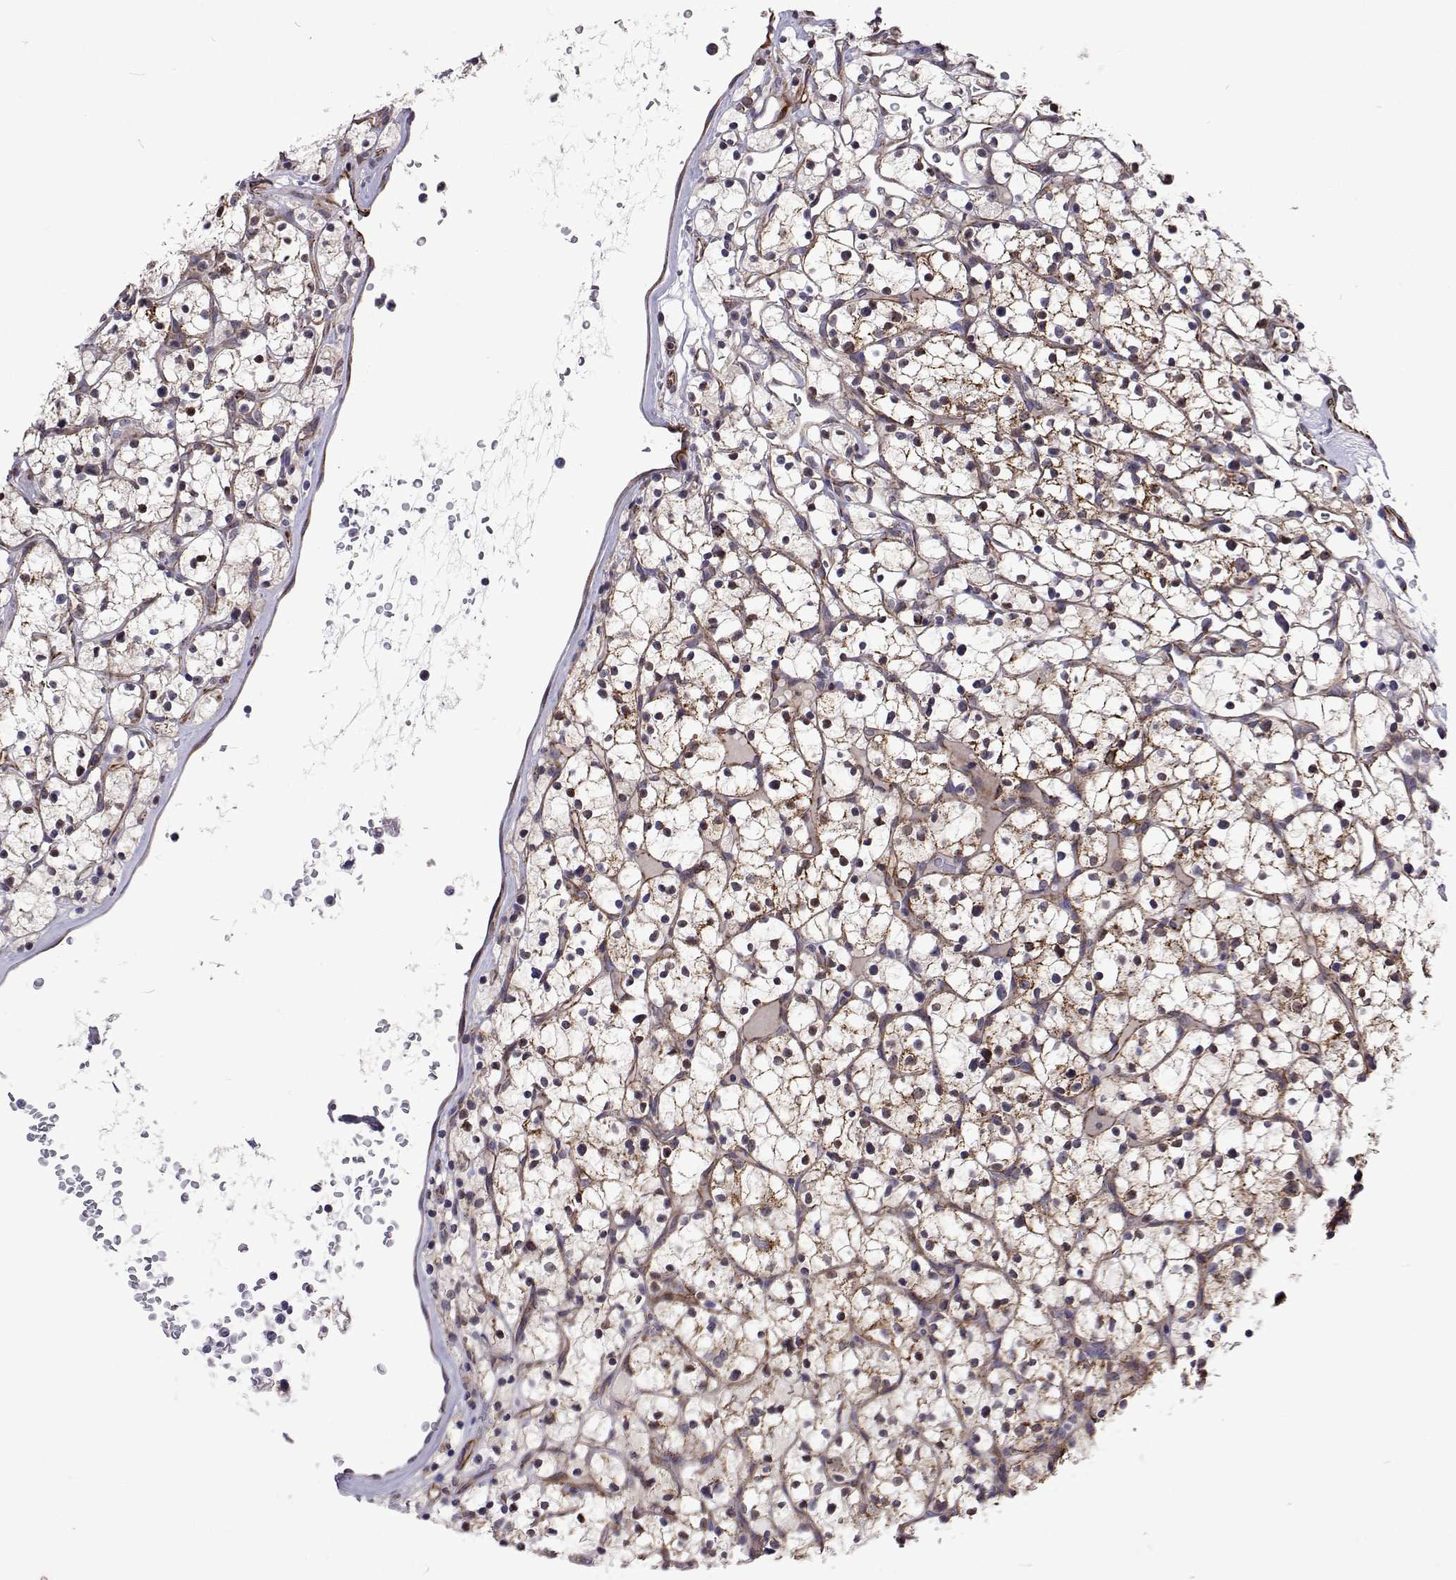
{"staining": {"intensity": "moderate", "quantity": "<25%", "location": "cytoplasmic/membranous"}, "tissue": "renal cancer", "cell_type": "Tumor cells", "image_type": "cancer", "snomed": [{"axis": "morphology", "description": "Adenocarcinoma, NOS"}, {"axis": "topography", "description": "Kidney"}], "caption": "Tumor cells show moderate cytoplasmic/membranous positivity in approximately <25% of cells in adenocarcinoma (renal).", "gene": "DHTKD1", "patient": {"sex": "female", "age": 64}}